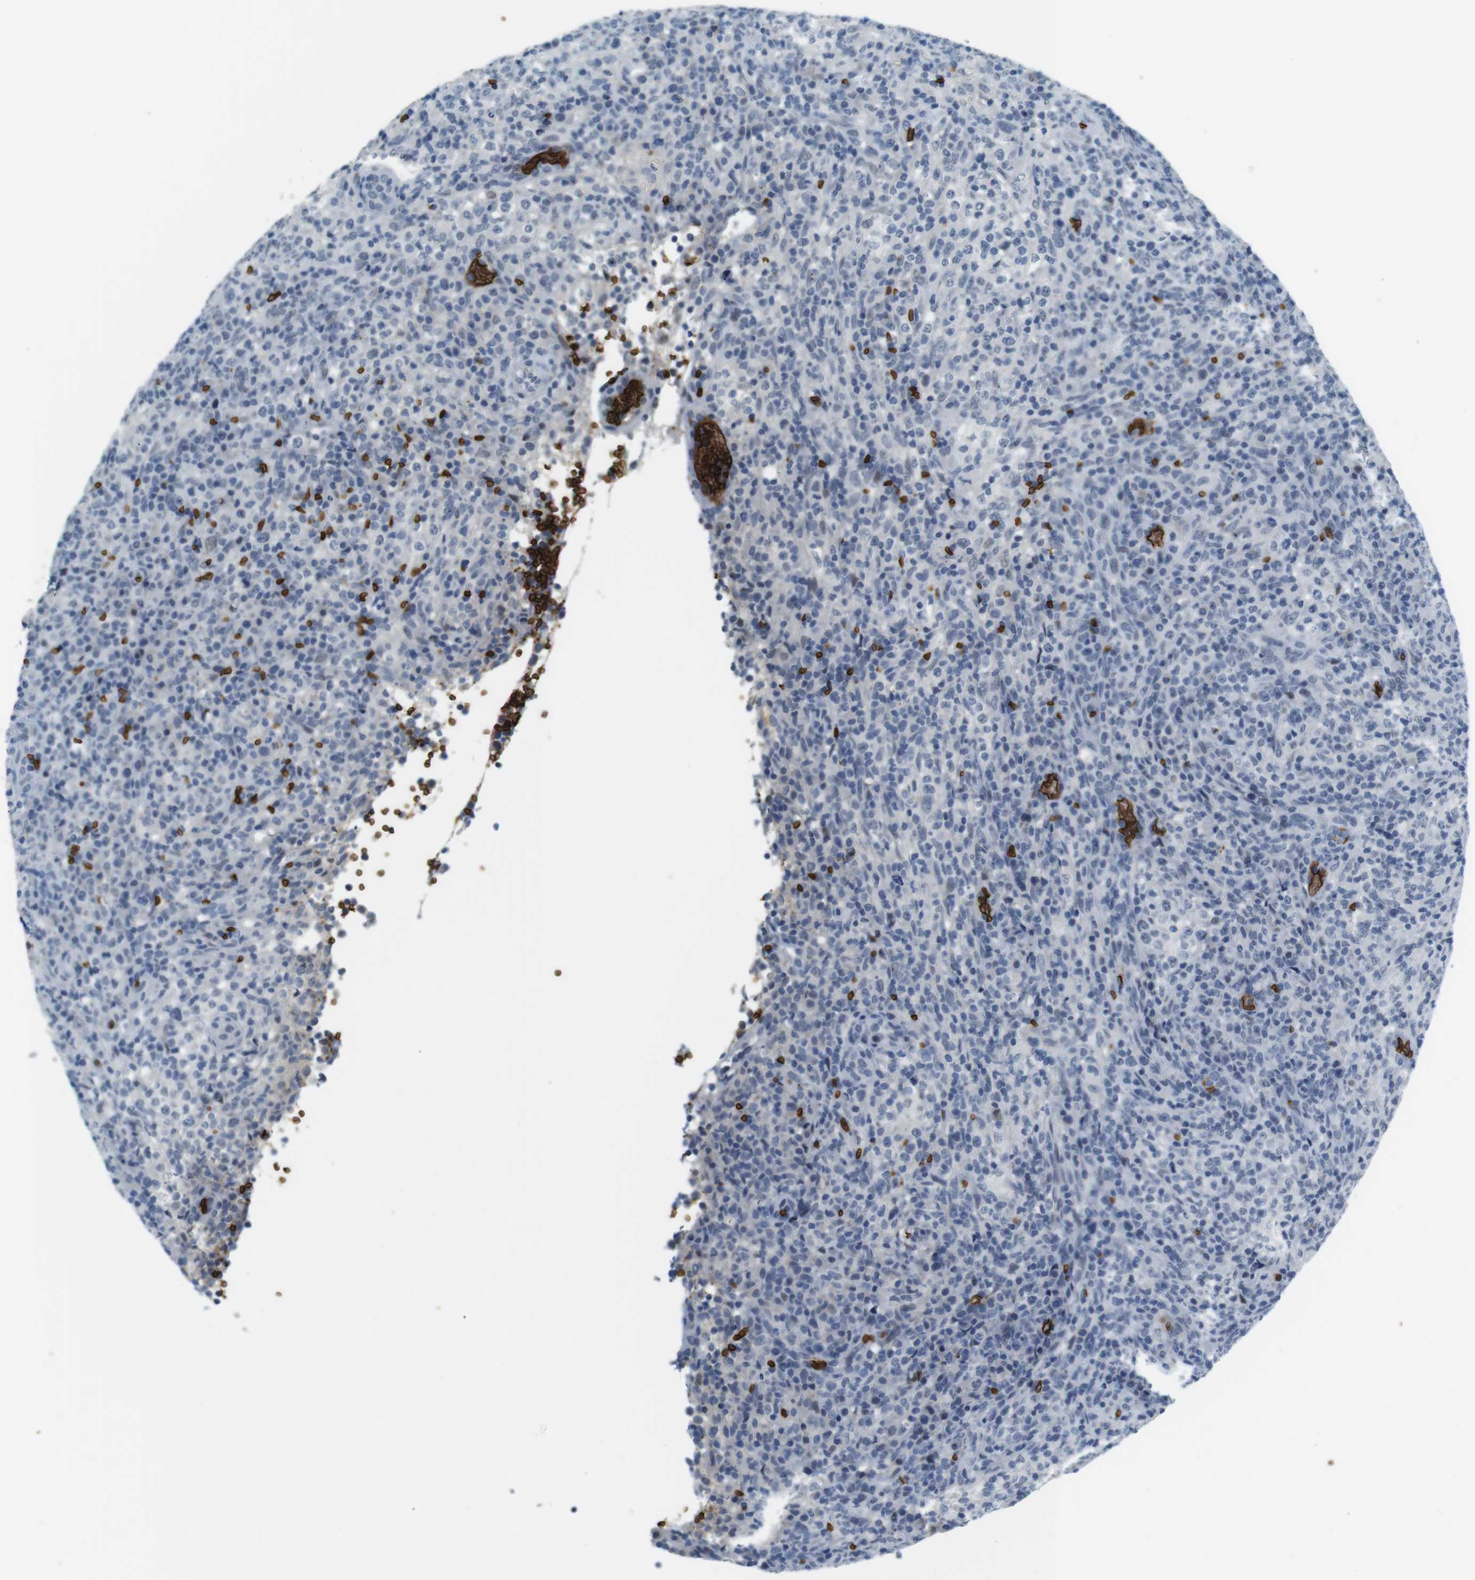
{"staining": {"intensity": "negative", "quantity": "none", "location": "none"}, "tissue": "lymphoma", "cell_type": "Tumor cells", "image_type": "cancer", "snomed": [{"axis": "morphology", "description": "Malignant lymphoma, non-Hodgkin's type, High grade"}, {"axis": "topography", "description": "Lymph node"}], "caption": "The immunohistochemistry photomicrograph has no significant positivity in tumor cells of lymphoma tissue.", "gene": "SLC4A1", "patient": {"sex": "female", "age": 76}}